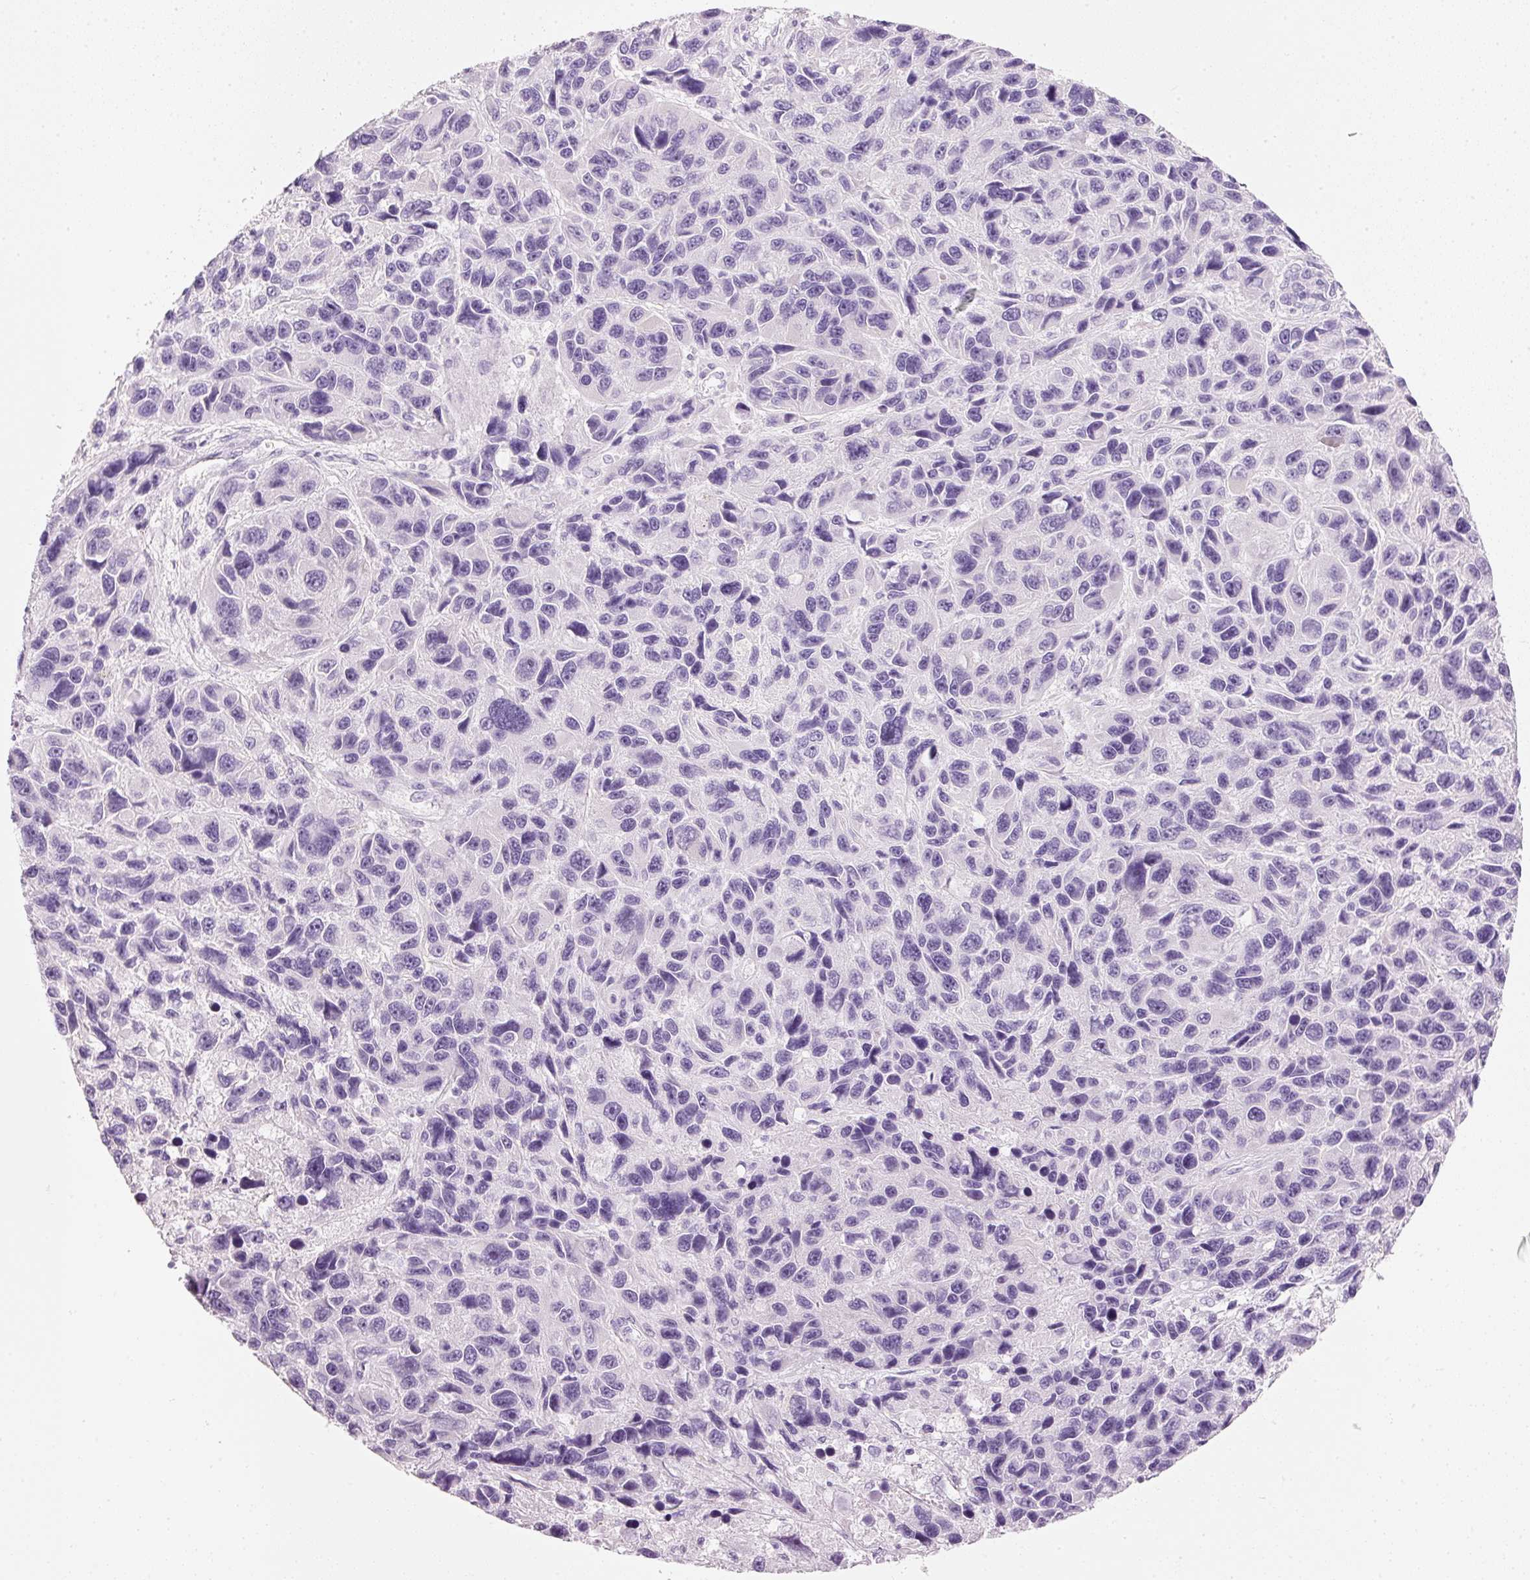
{"staining": {"intensity": "negative", "quantity": "none", "location": "none"}, "tissue": "melanoma", "cell_type": "Tumor cells", "image_type": "cancer", "snomed": [{"axis": "morphology", "description": "Malignant melanoma, NOS"}, {"axis": "topography", "description": "Skin"}], "caption": "This micrograph is of malignant melanoma stained with immunohistochemistry to label a protein in brown with the nuclei are counter-stained blue. There is no positivity in tumor cells.", "gene": "PDXDC1", "patient": {"sex": "male", "age": 53}}